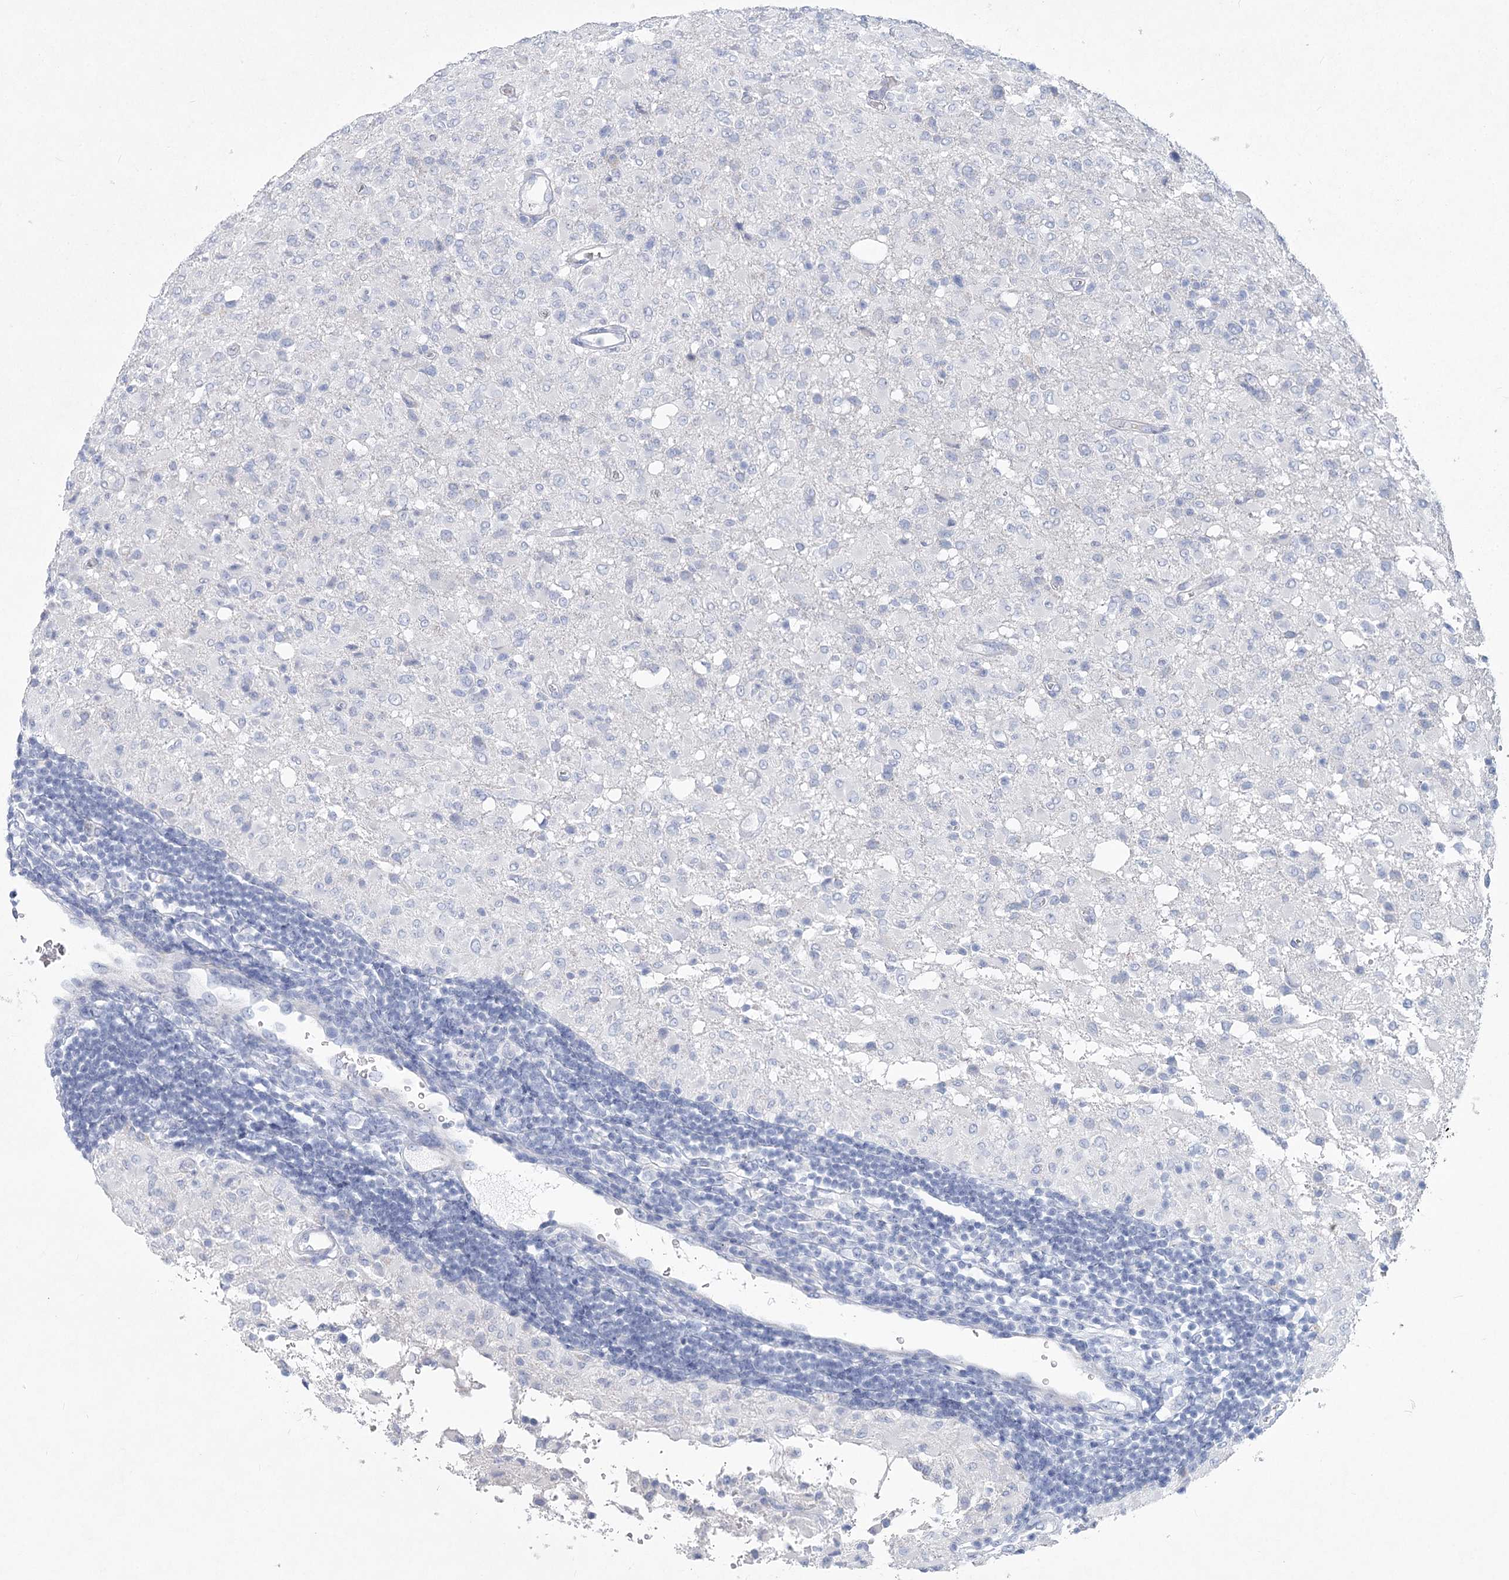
{"staining": {"intensity": "negative", "quantity": "none", "location": "none"}, "tissue": "glioma", "cell_type": "Tumor cells", "image_type": "cancer", "snomed": [{"axis": "morphology", "description": "Glioma, malignant, High grade"}, {"axis": "topography", "description": "Brain"}], "caption": "Tumor cells are negative for brown protein staining in malignant high-grade glioma. The staining is performed using DAB (3,3'-diaminobenzidine) brown chromogen with nuclei counter-stained in using hematoxylin.", "gene": "WDR74", "patient": {"sex": "female", "age": 57}}